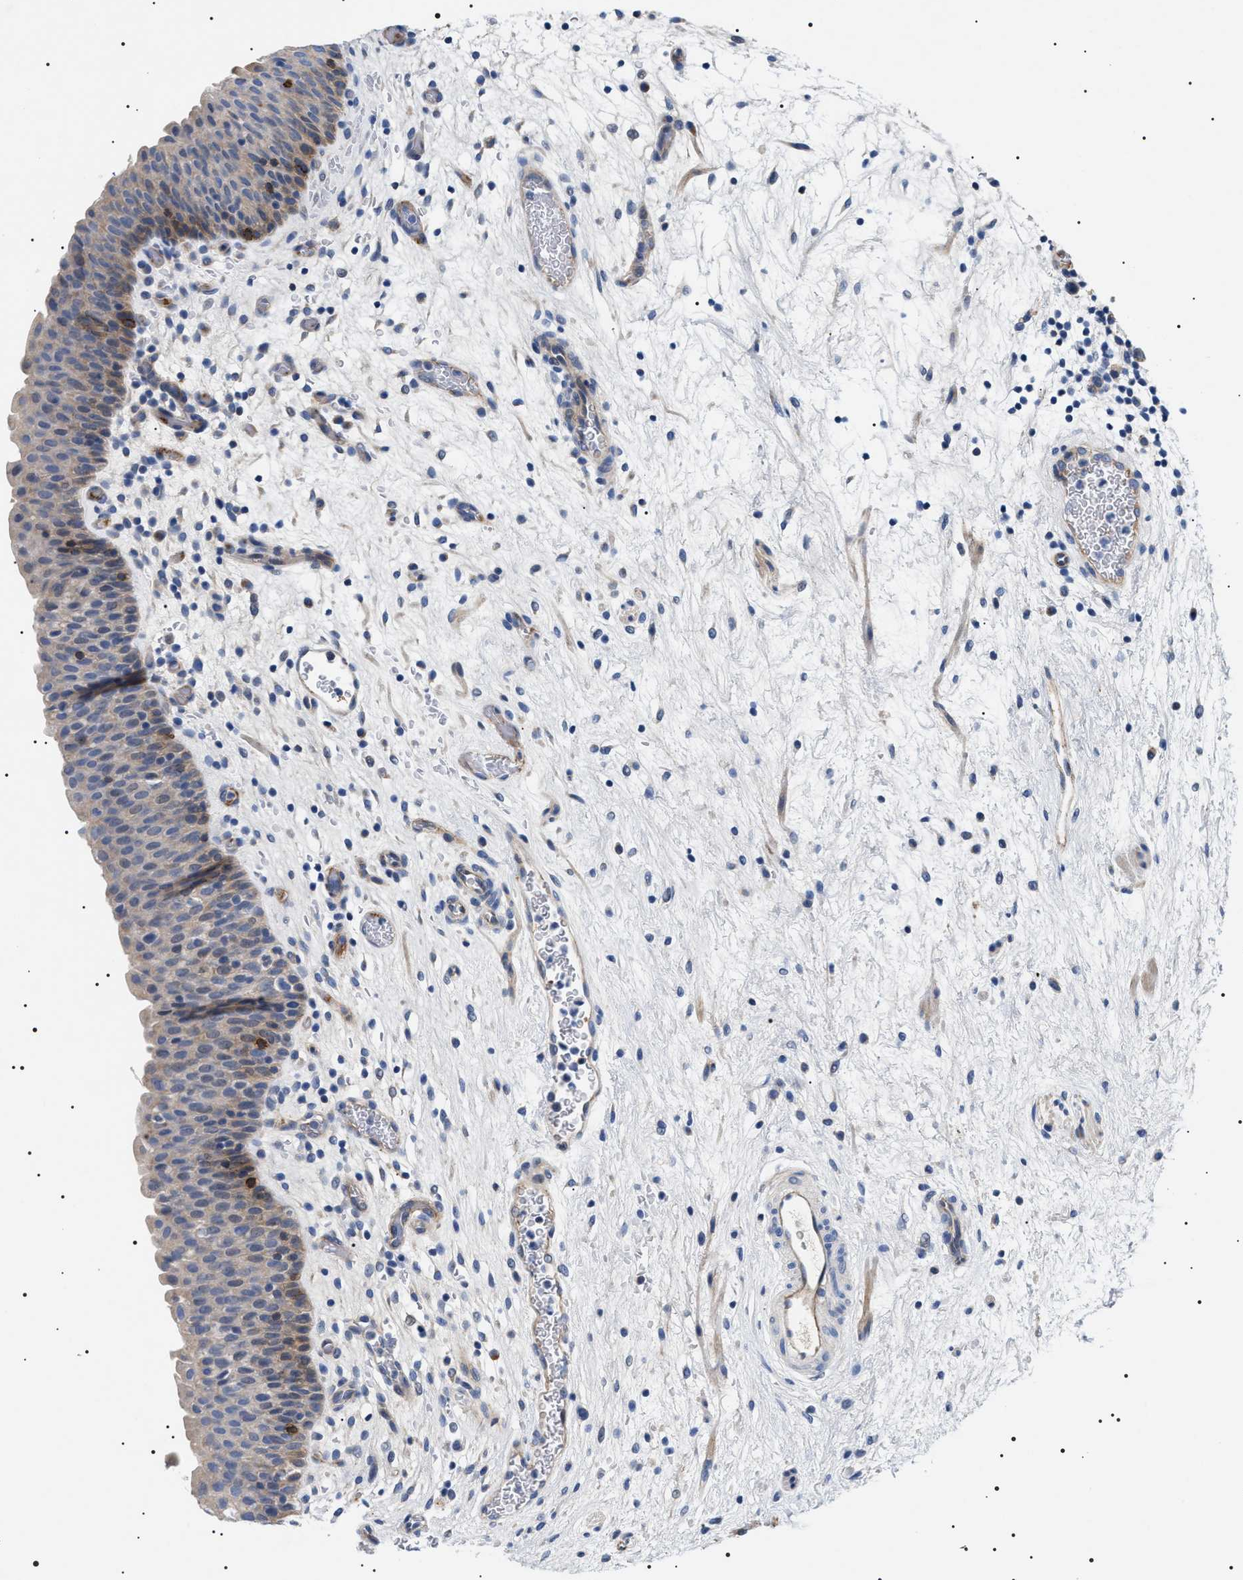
{"staining": {"intensity": "moderate", "quantity": "<25%", "location": "cytoplasmic/membranous"}, "tissue": "urinary bladder", "cell_type": "Urothelial cells", "image_type": "normal", "snomed": [{"axis": "morphology", "description": "Normal tissue, NOS"}, {"axis": "topography", "description": "Urinary bladder"}], "caption": "Immunohistochemical staining of normal urinary bladder reveals <25% levels of moderate cytoplasmic/membranous protein staining in about <25% of urothelial cells. The protein is shown in brown color, while the nuclei are stained blue.", "gene": "TMEM222", "patient": {"sex": "male", "age": 37}}